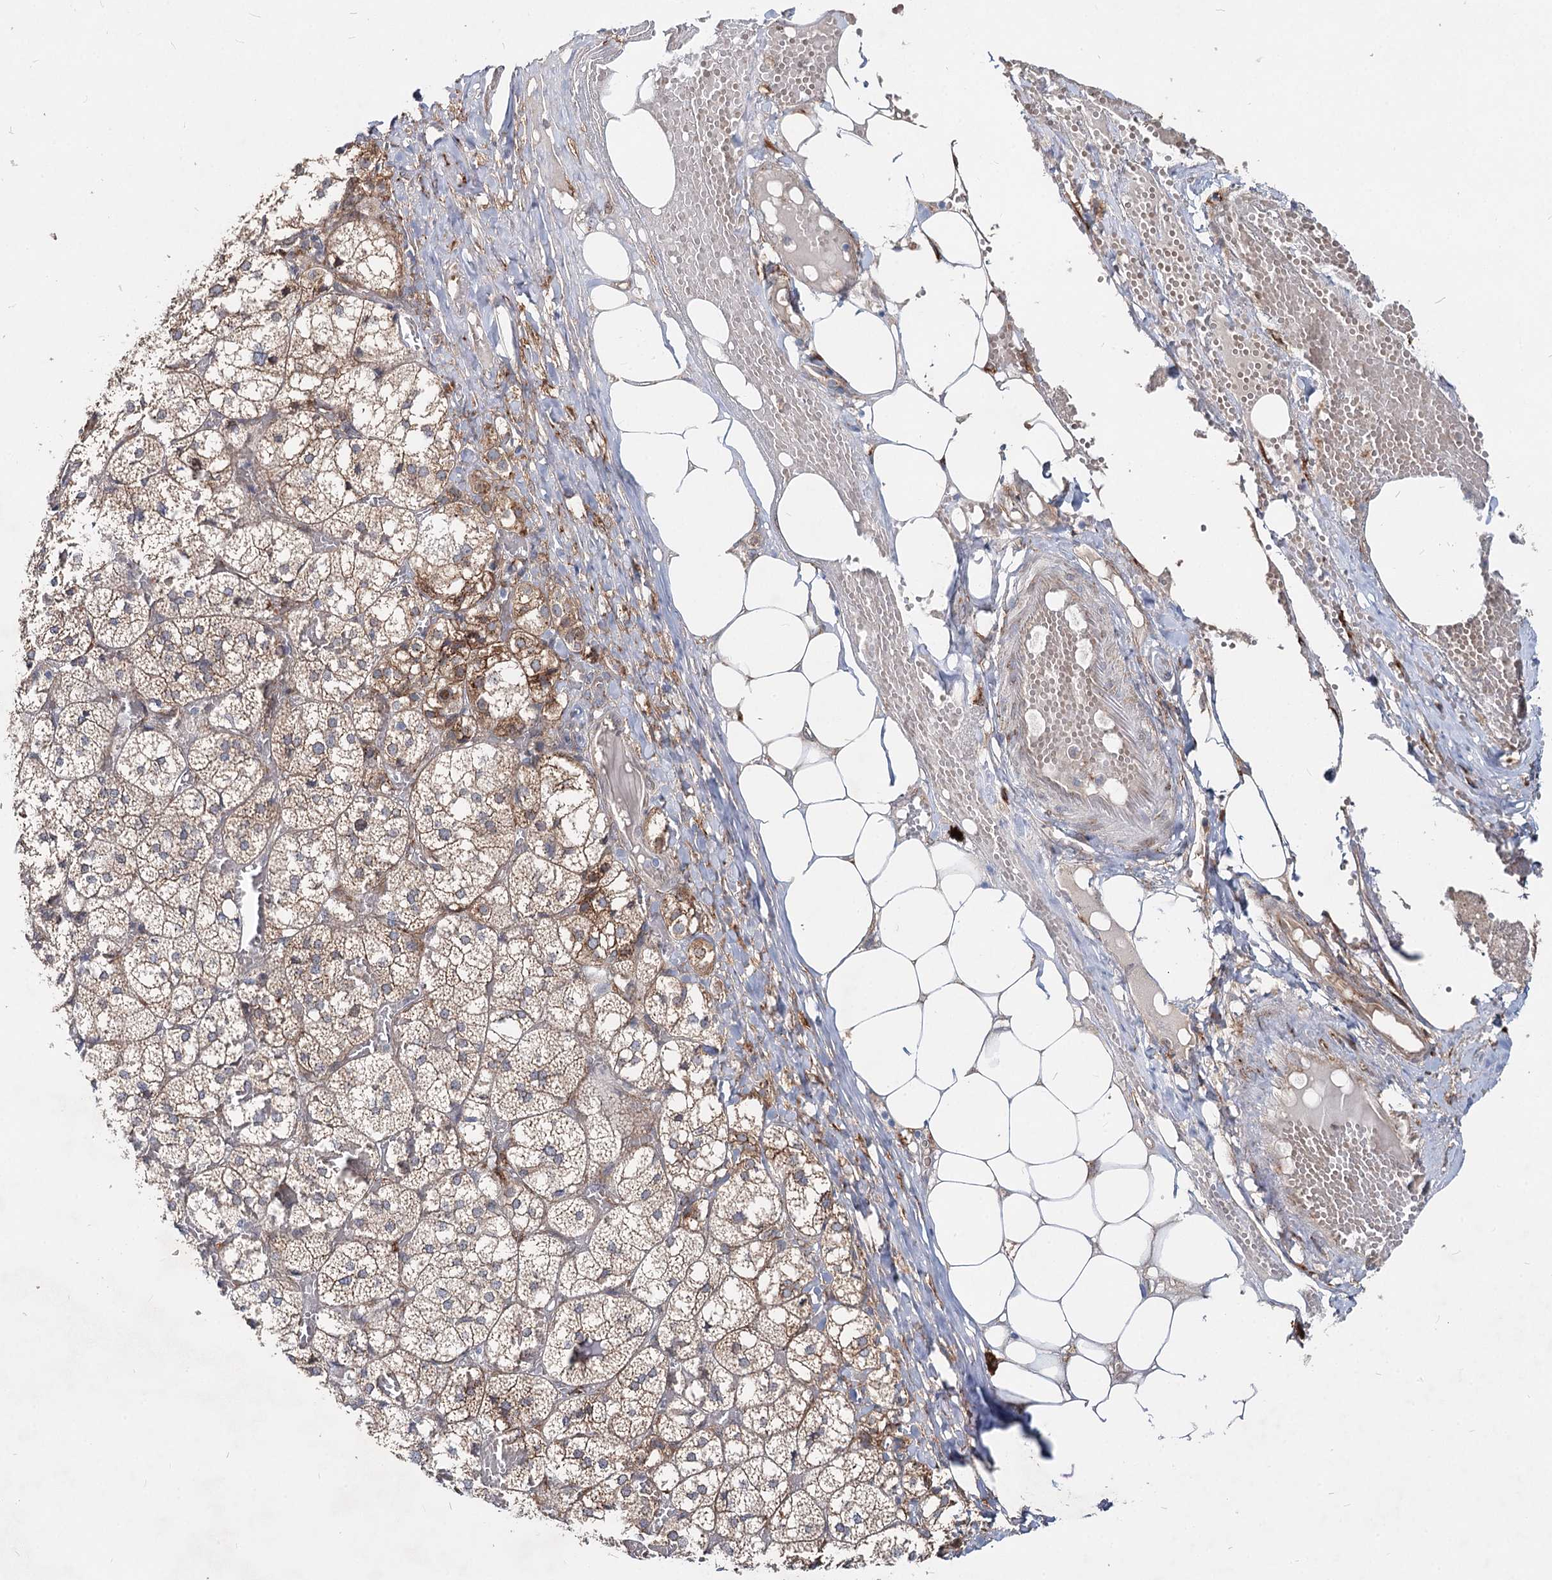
{"staining": {"intensity": "moderate", "quantity": "25%-75%", "location": "cytoplasmic/membranous"}, "tissue": "adrenal gland", "cell_type": "Glandular cells", "image_type": "normal", "snomed": [{"axis": "morphology", "description": "Normal tissue, NOS"}, {"axis": "topography", "description": "Adrenal gland"}], "caption": "Benign adrenal gland was stained to show a protein in brown. There is medium levels of moderate cytoplasmic/membranous staining in approximately 25%-75% of glandular cells.", "gene": "SPART", "patient": {"sex": "female", "age": 61}}